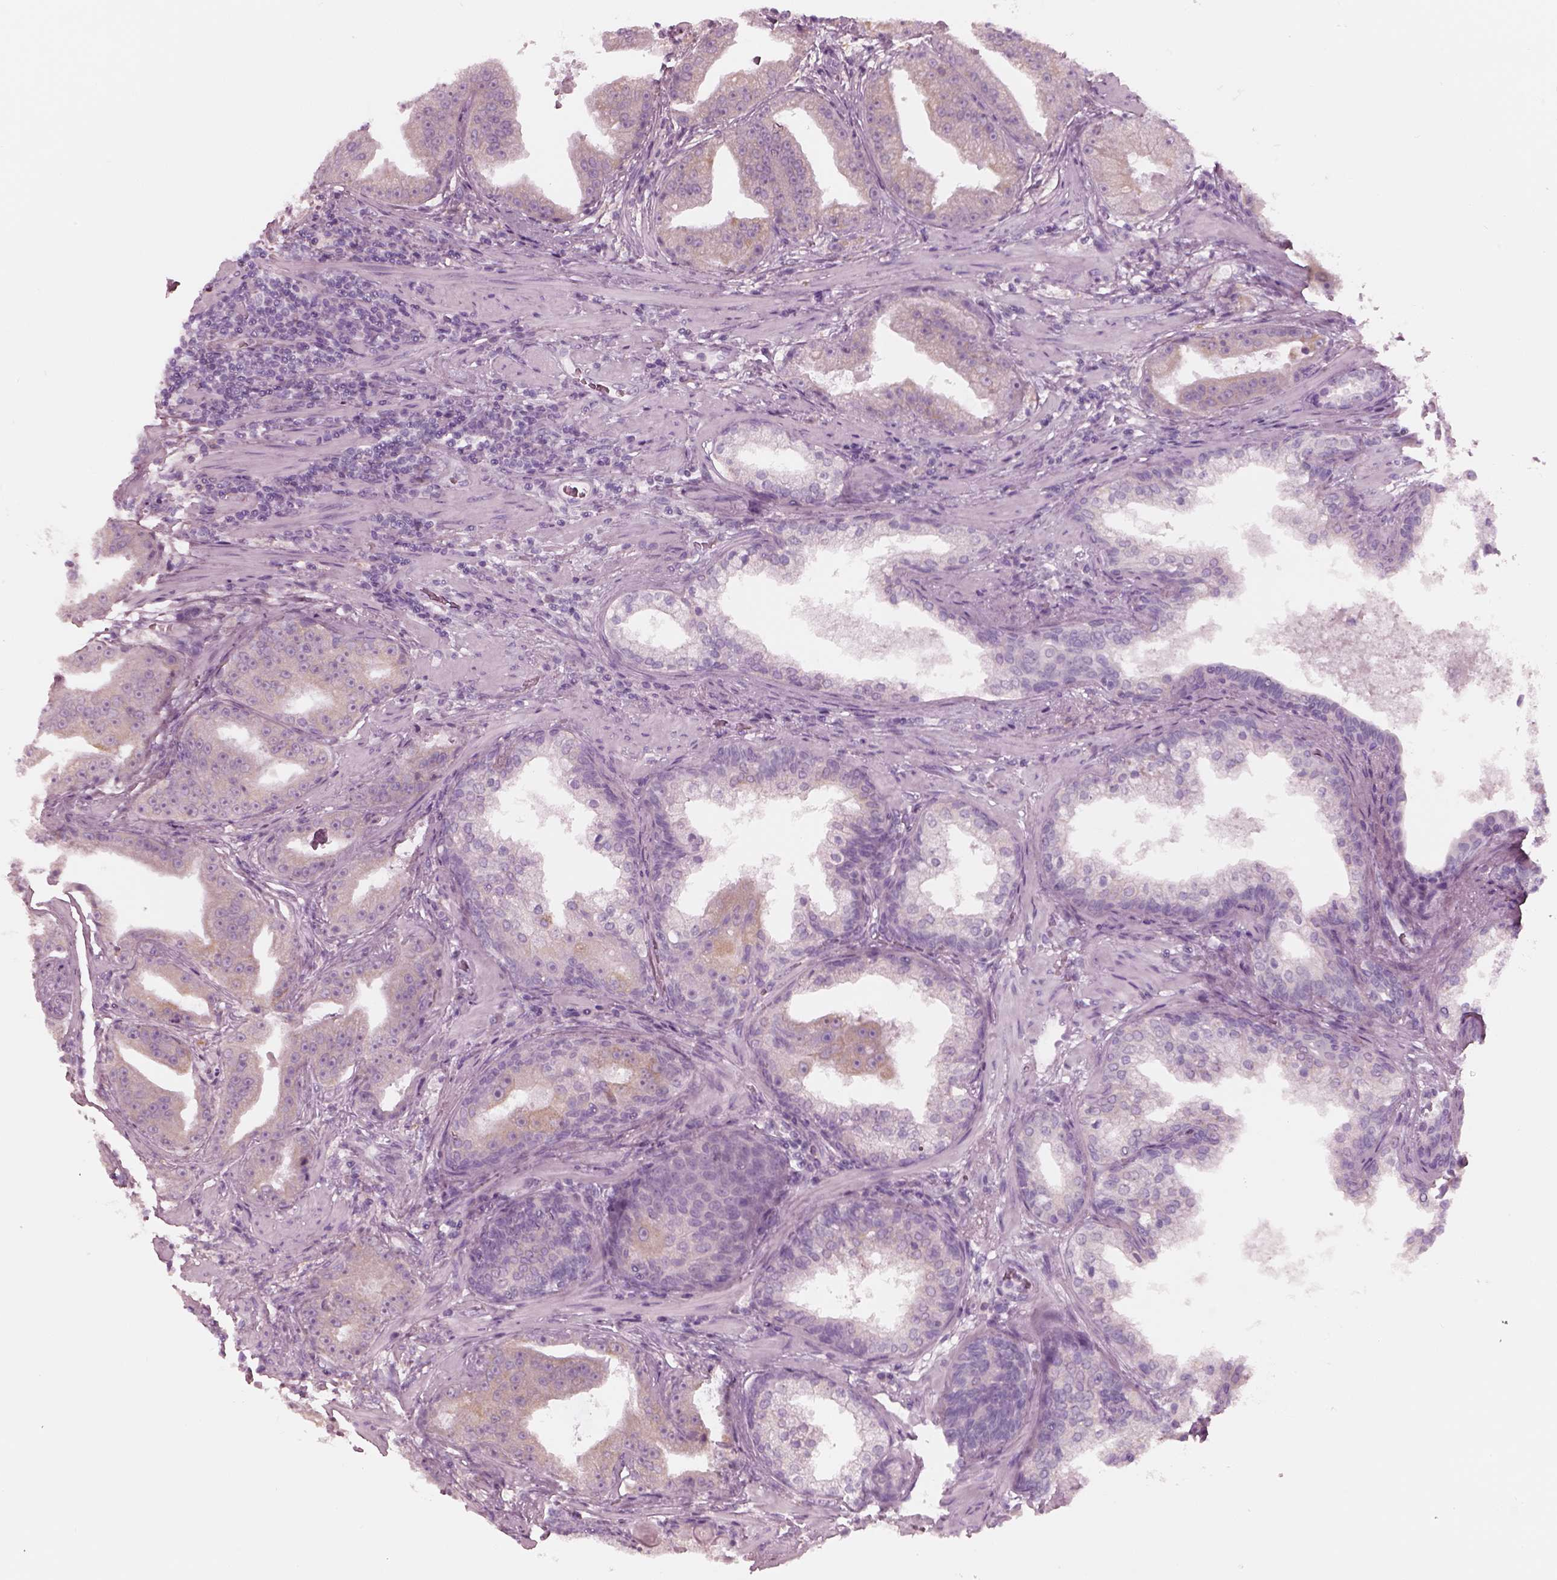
{"staining": {"intensity": "negative", "quantity": "none", "location": "none"}, "tissue": "prostate cancer", "cell_type": "Tumor cells", "image_type": "cancer", "snomed": [{"axis": "morphology", "description": "Adenocarcinoma, Low grade"}, {"axis": "topography", "description": "Prostate"}], "caption": "High power microscopy image of an IHC histopathology image of prostate cancer (low-grade adenocarcinoma), revealing no significant staining in tumor cells.", "gene": "SLC27A2", "patient": {"sex": "male", "age": 62}}